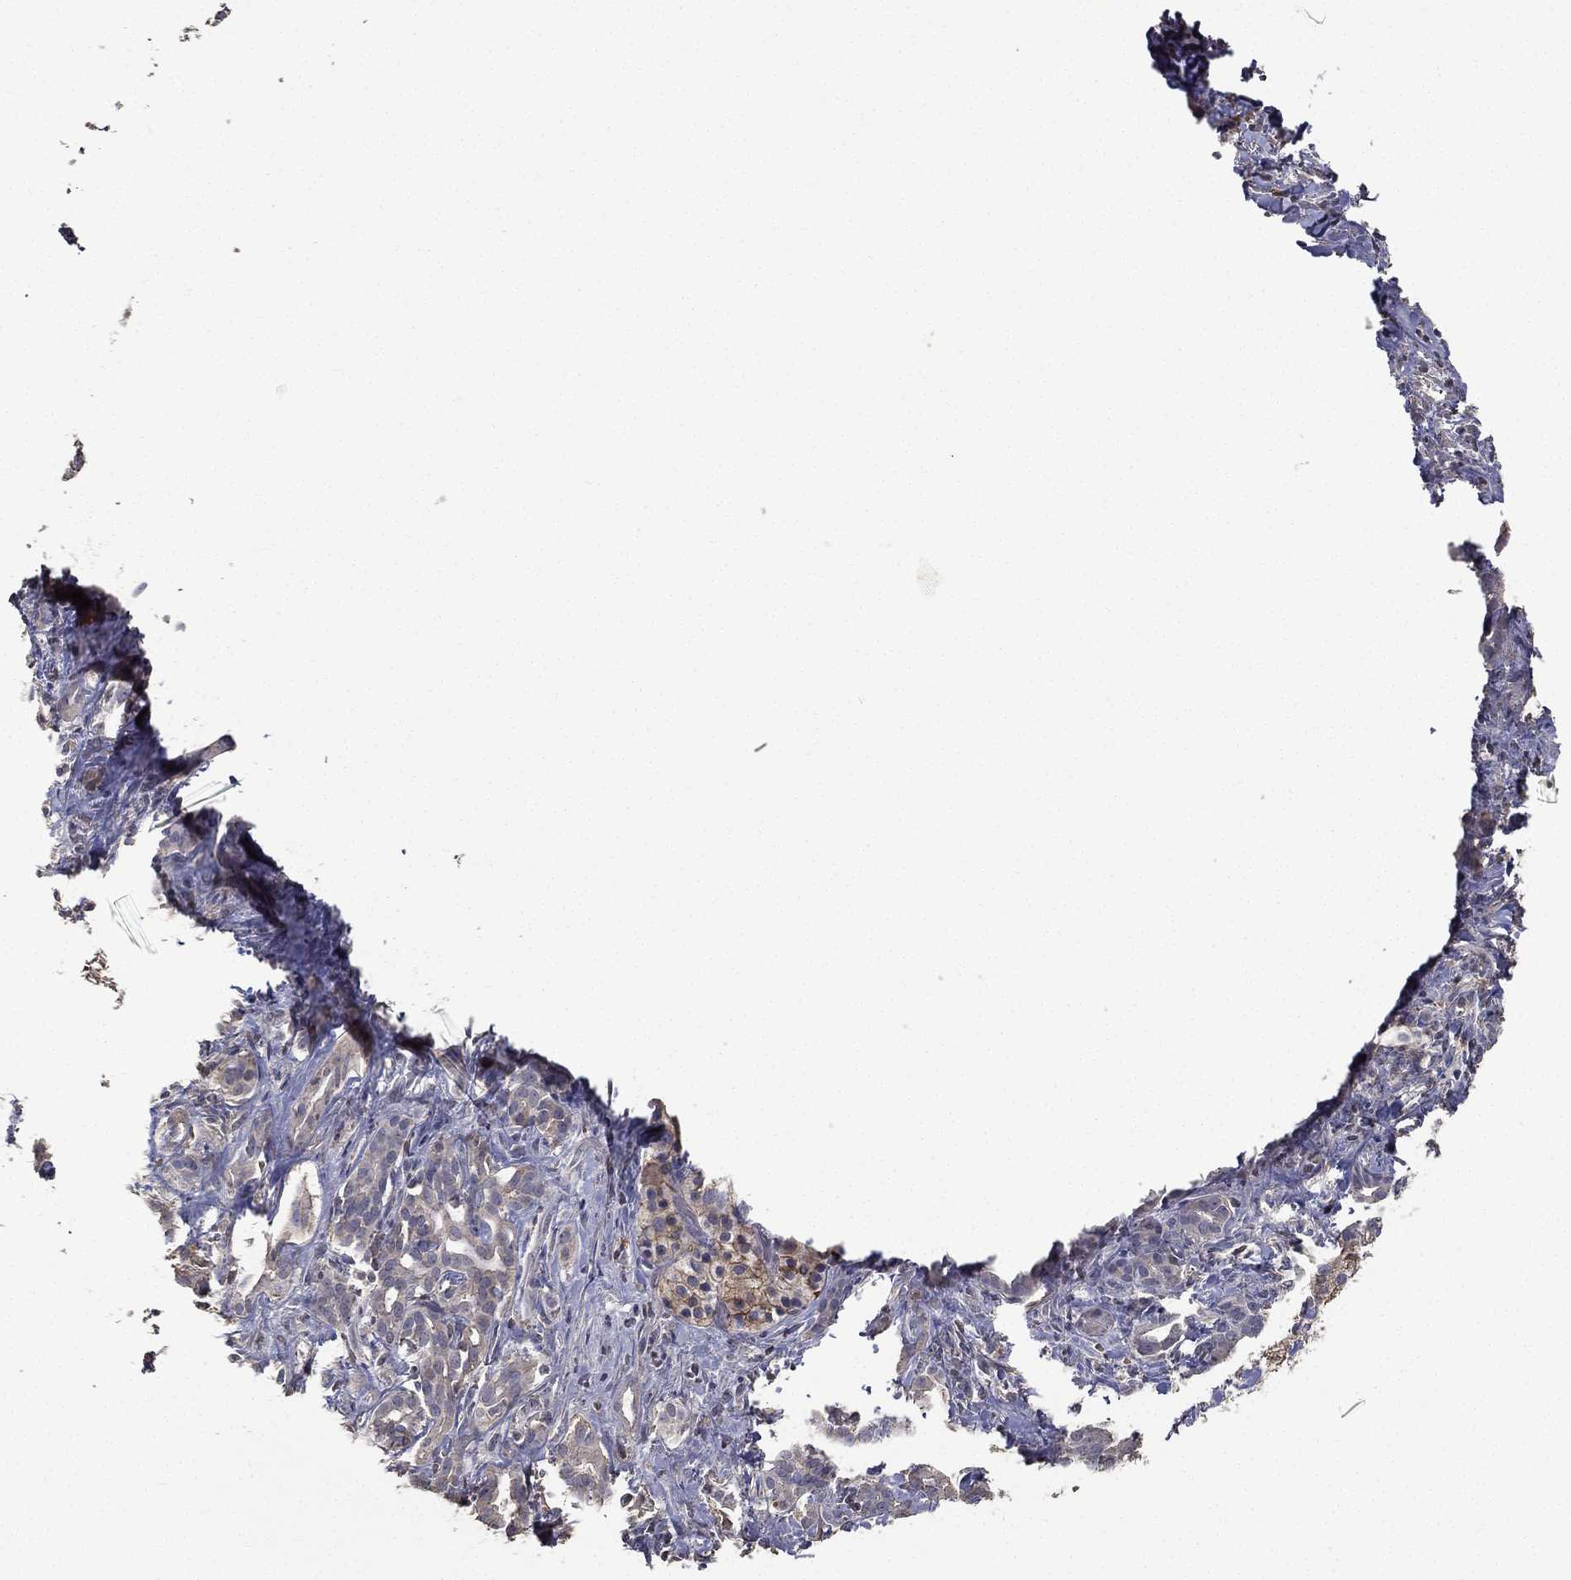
{"staining": {"intensity": "negative", "quantity": "none", "location": "none"}, "tissue": "pancreatic cancer", "cell_type": "Tumor cells", "image_type": "cancer", "snomed": [{"axis": "morphology", "description": "Adenocarcinoma, NOS"}, {"axis": "topography", "description": "Pancreas"}], "caption": "The immunohistochemistry (IHC) histopathology image has no significant expression in tumor cells of pancreatic adenocarcinoma tissue.", "gene": "SNAP25", "patient": {"sex": "male", "age": 61}}